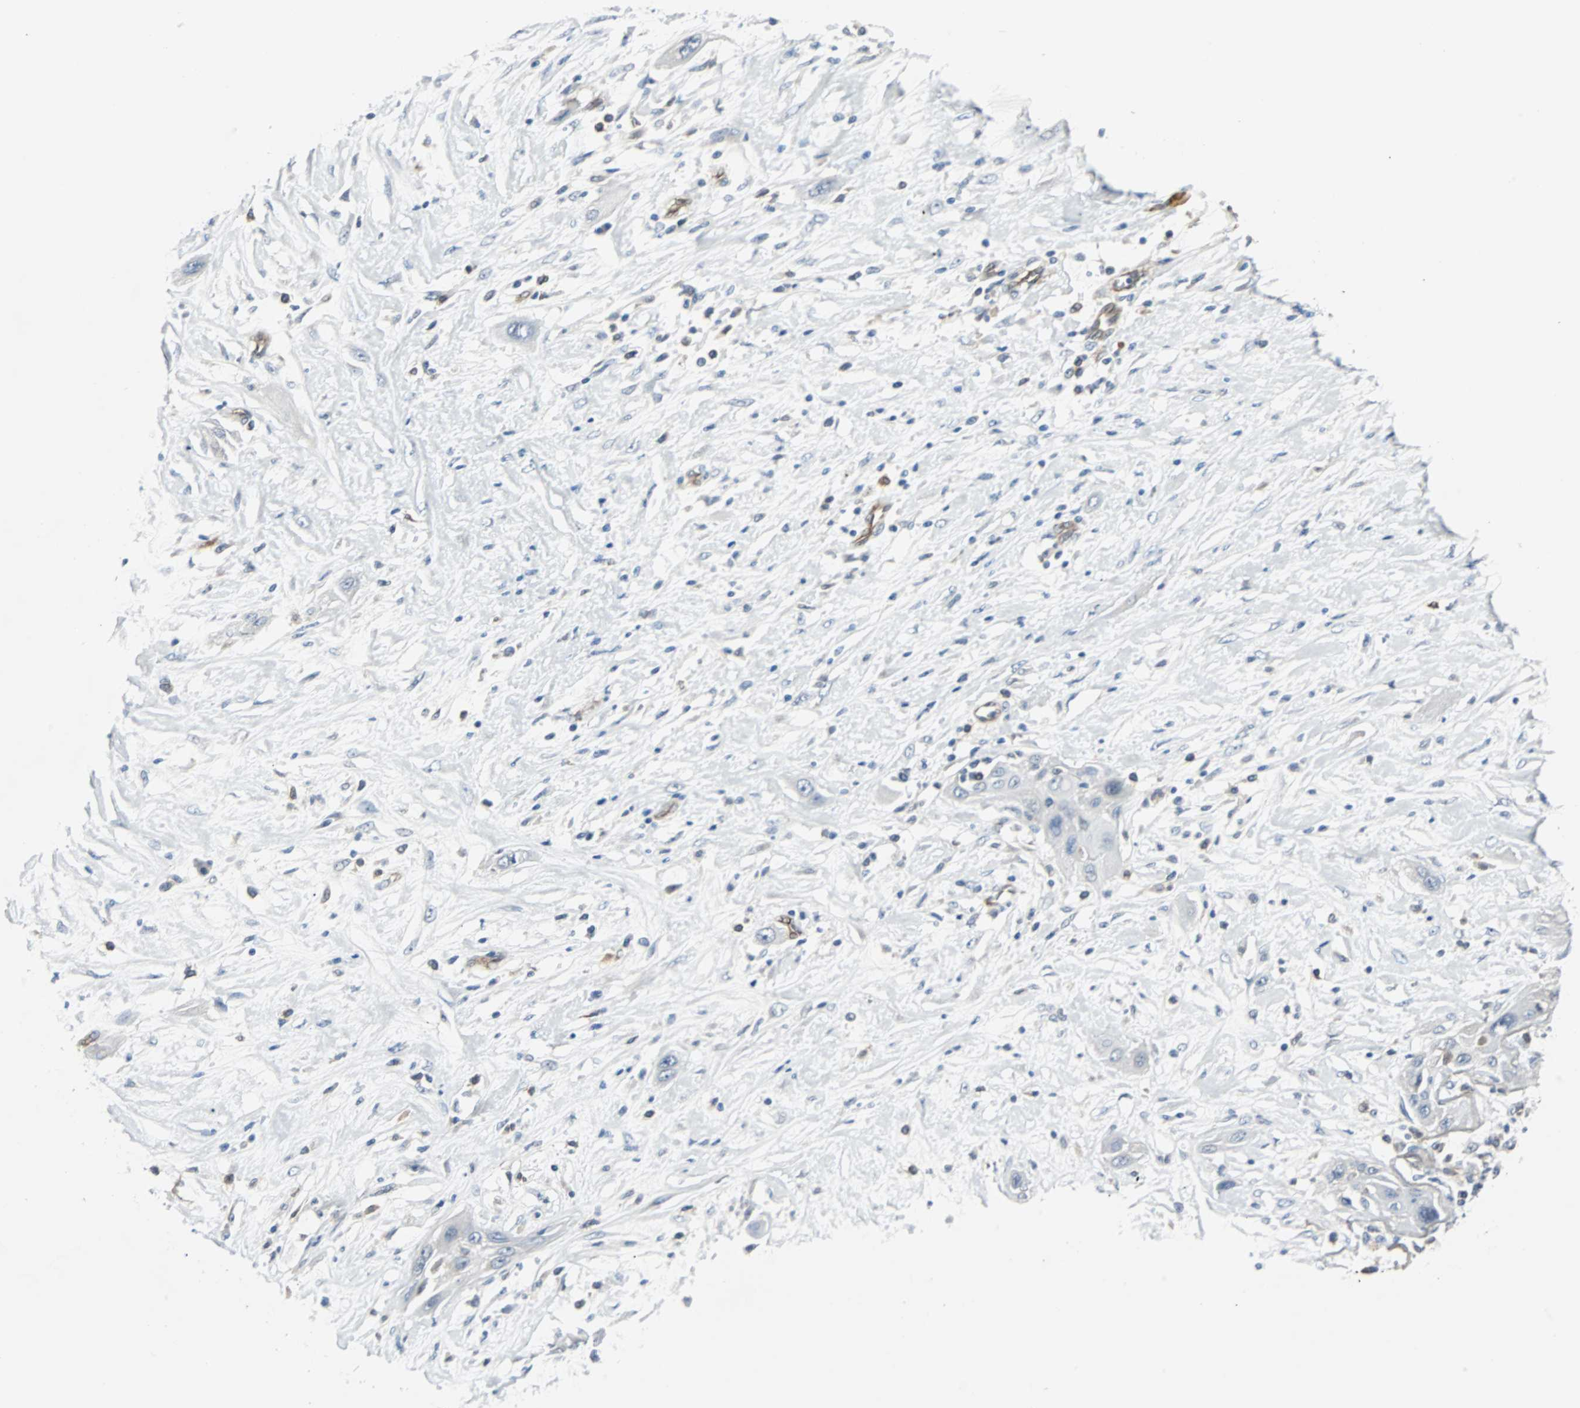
{"staining": {"intensity": "negative", "quantity": "none", "location": "none"}, "tissue": "lung cancer", "cell_type": "Tumor cells", "image_type": "cancer", "snomed": [{"axis": "morphology", "description": "Squamous cell carcinoma, NOS"}, {"axis": "topography", "description": "Lung"}], "caption": "High magnification brightfield microscopy of lung cancer (squamous cell carcinoma) stained with DAB (brown) and counterstained with hematoxylin (blue): tumor cells show no significant expression. (DAB (3,3'-diaminobenzidine) immunohistochemistry with hematoxylin counter stain).", "gene": "SWAP70", "patient": {"sex": "female", "age": 47}}